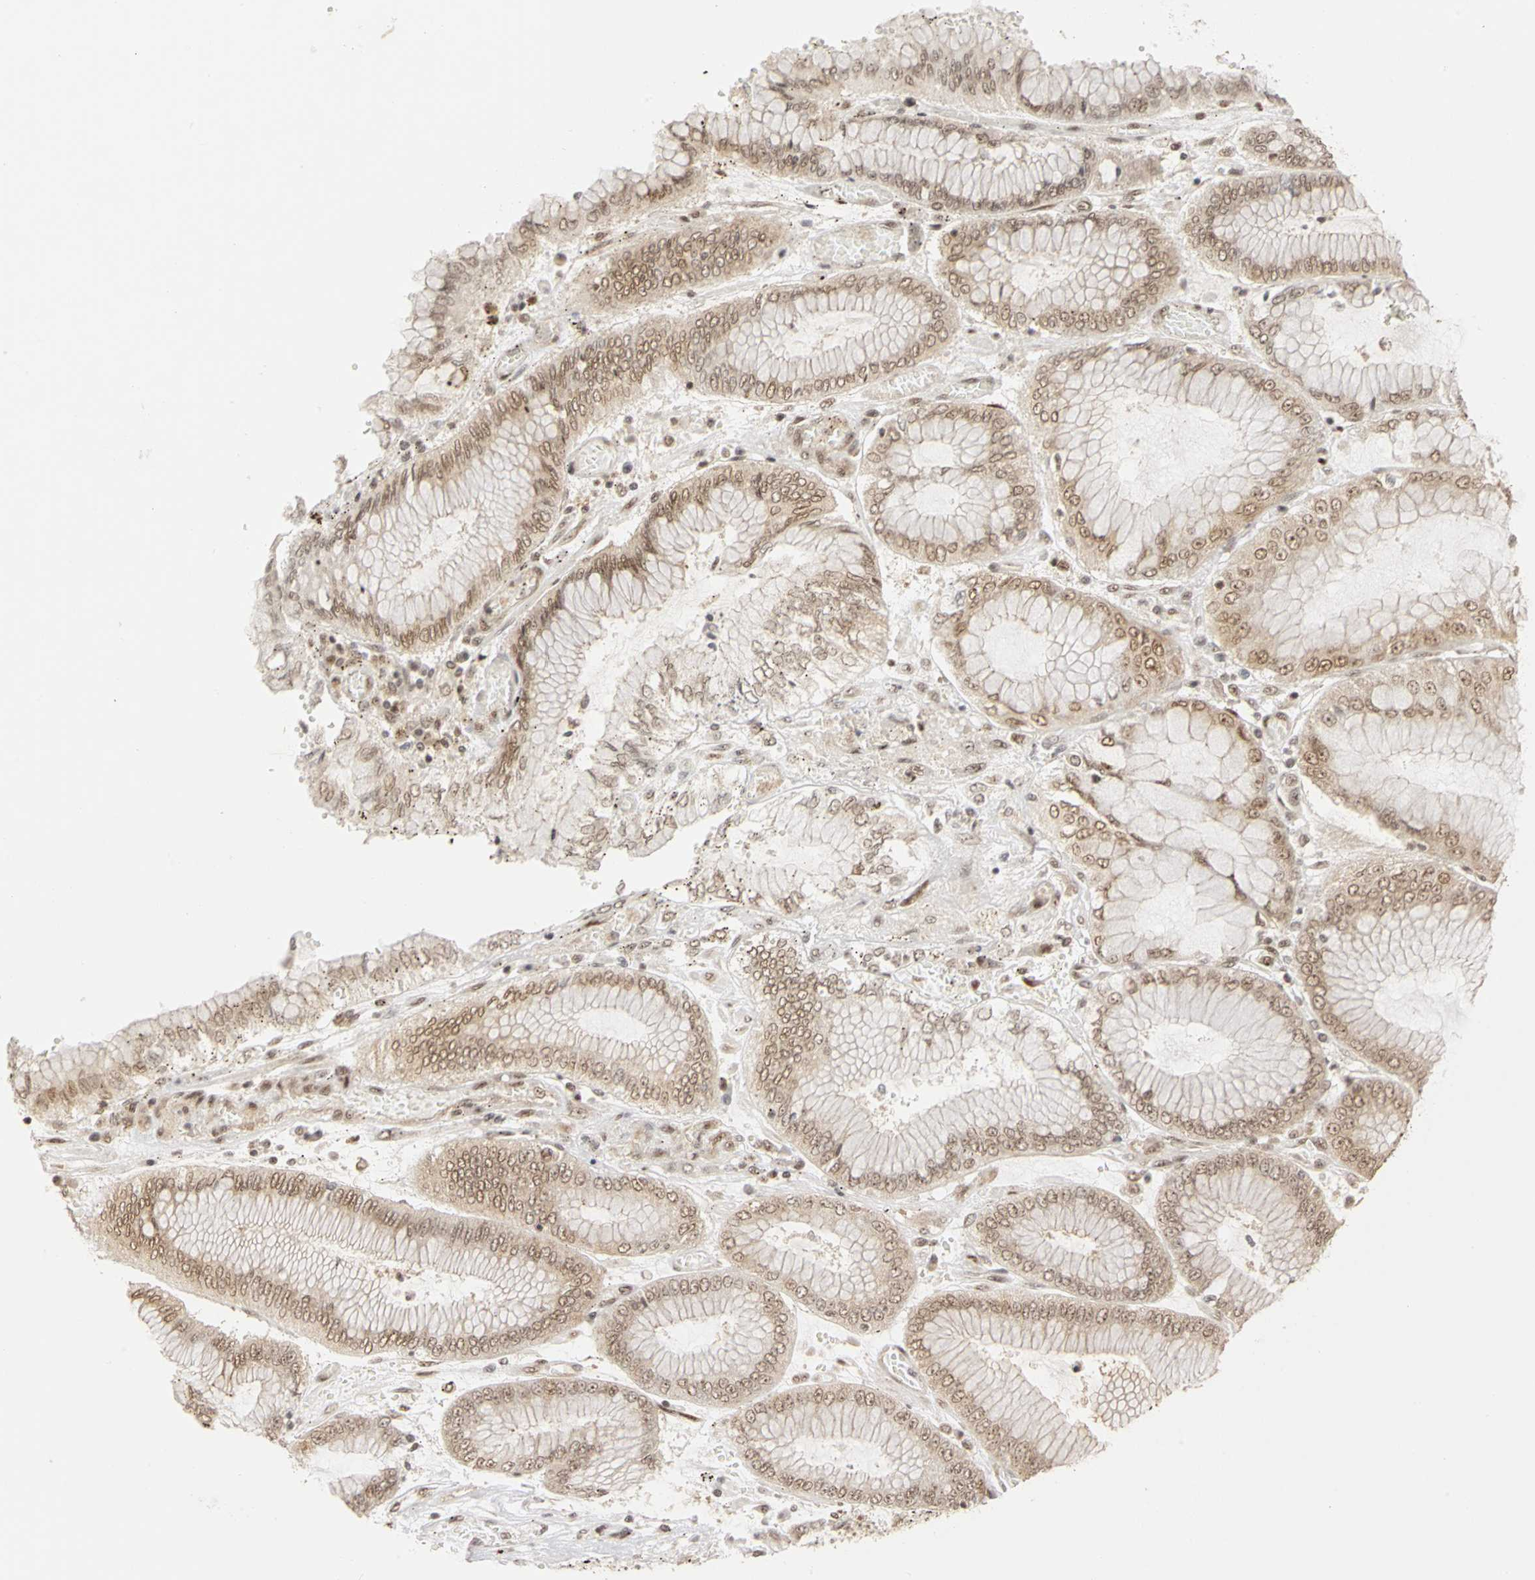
{"staining": {"intensity": "moderate", "quantity": ">75%", "location": "cytoplasmic/membranous,nuclear"}, "tissue": "stomach cancer", "cell_type": "Tumor cells", "image_type": "cancer", "snomed": [{"axis": "morphology", "description": "Normal tissue, NOS"}, {"axis": "morphology", "description": "Adenocarcinoma, NOS"}, {"axis": "topography", "description": "Stomach, upper"}, {"axis": "topography", "description": "Stomach"}], "caption": "The photomicrograph displays immunohistochemical staining of stomach cancer (adenocarcinoma). There is moderate cytoplasmic/membranous and nuclear expression is present in about >75% of tumor cells.", "gene": "CSNK2B", "patient": {"sex": "male", "age": 76}}